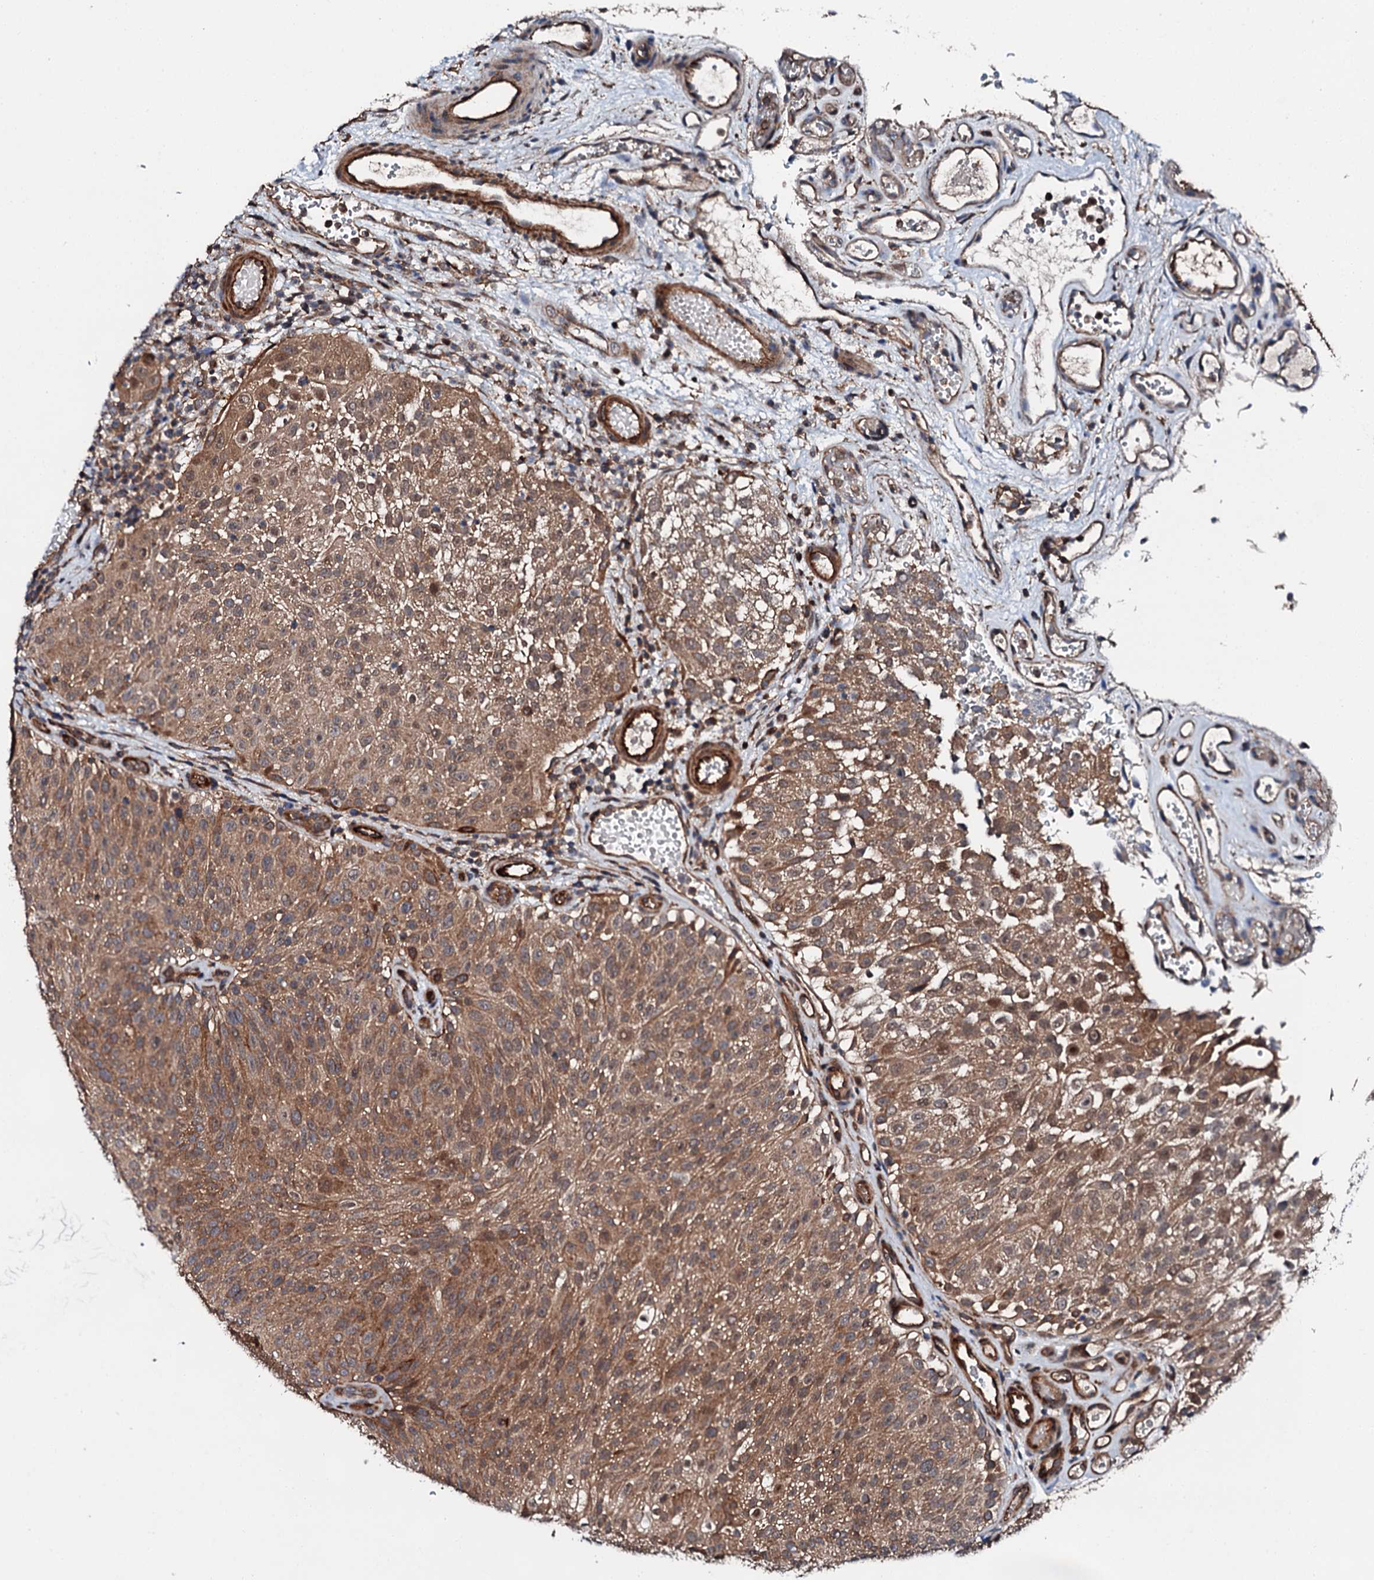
{"staining": {"intensity": "moderate", "quantity": ">75%", "location": "cytoplasmic/membranous"}, "tissue": "urothelial cancer", "cell_type": "Tumor cells", "image_type": "cancer", "snomed": [{"axis": "morphology", "description": "Urothelial carcinoma, Low grade"}, {"axis": "topography", "description": "Urinary bladder"}], "caption": "This is an image of IHC staining of urothelial cancer, which shows moderate expression in the cytoplasmic/membranous of tumor cells.", "gene": "FGD4", "patient": {"sex": "male", "age": 78}}